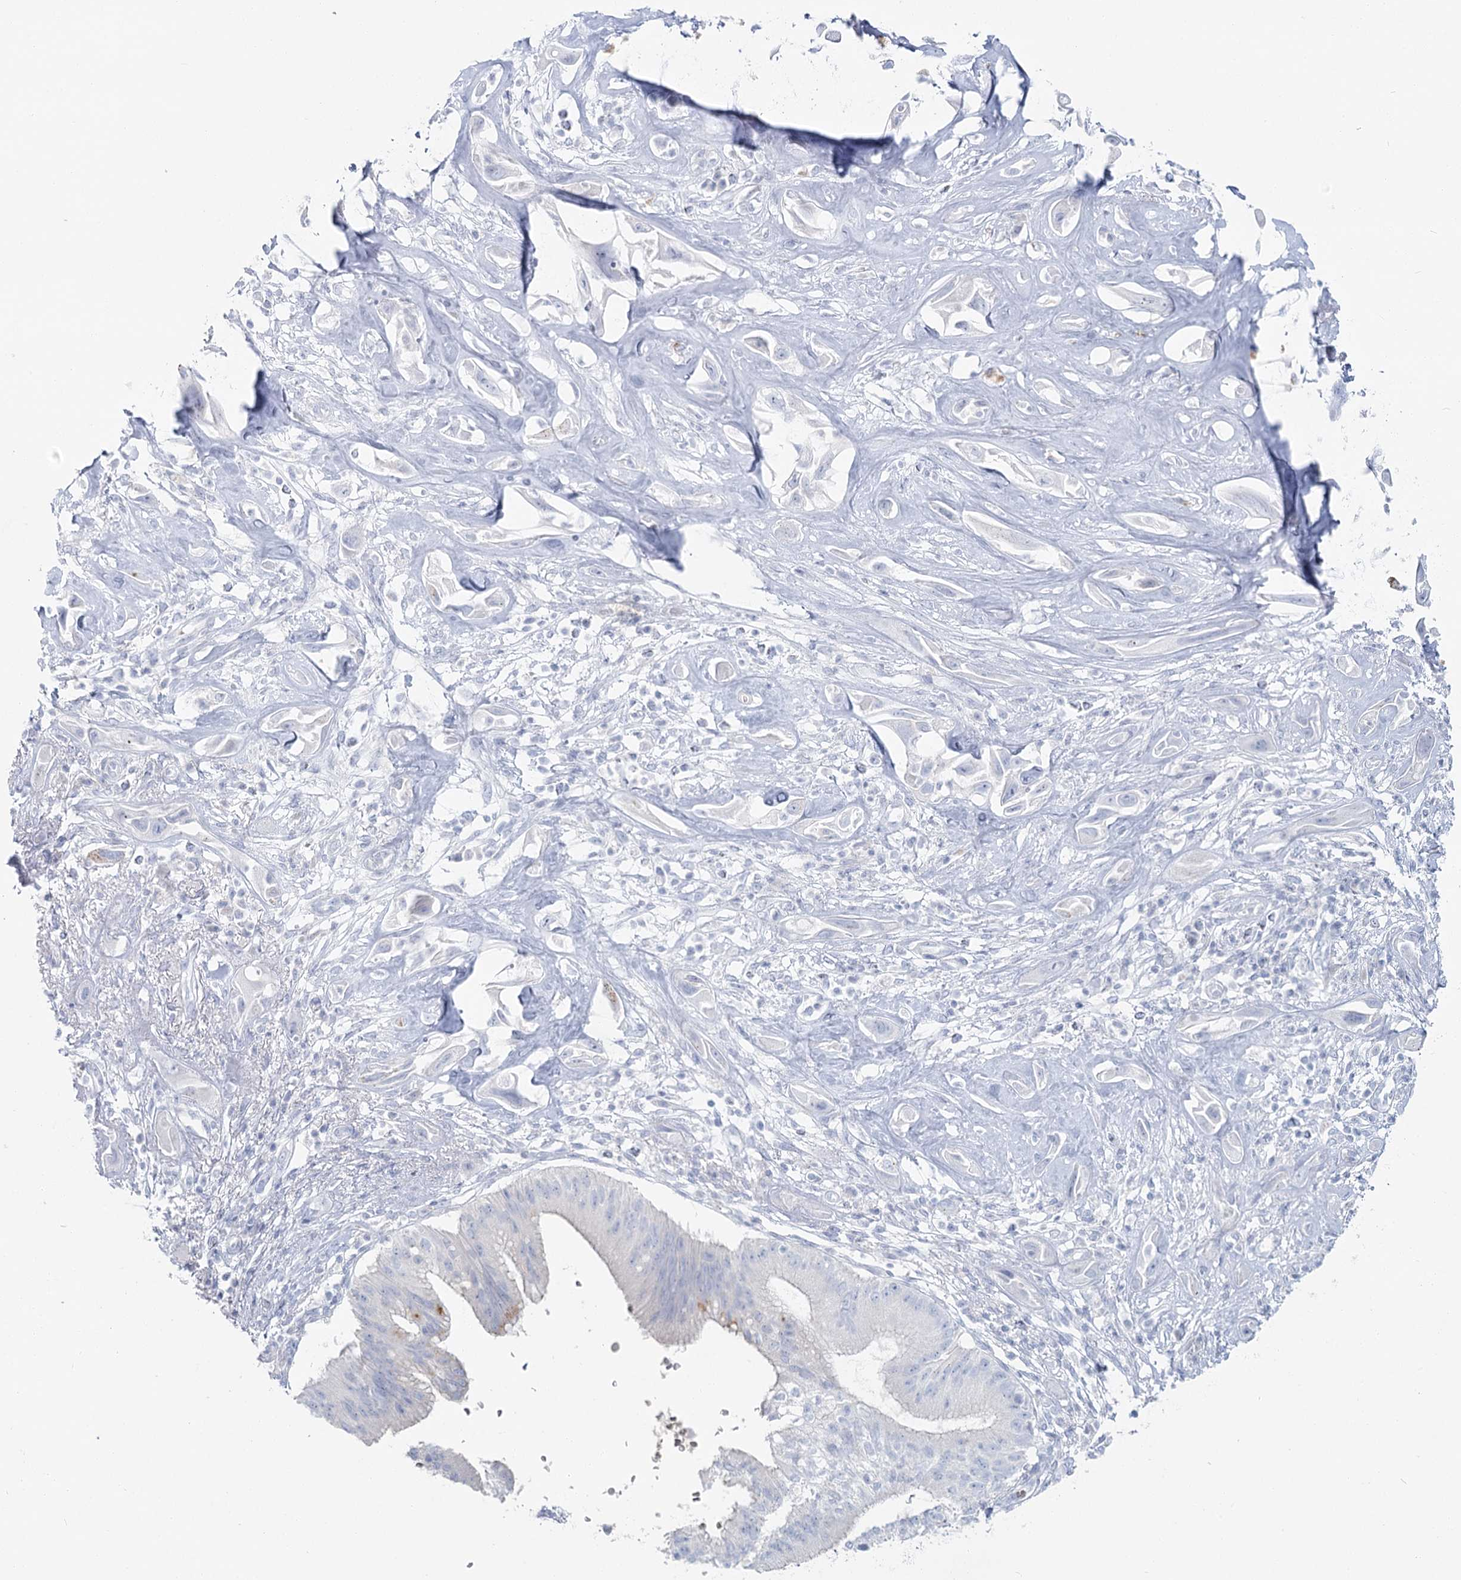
{"staining": {"intensity": "negative", "quantity": "none", "location": "none"}, "tissue": "pancreatic cancer", "cell_type": "Tumor cells", "image_type": "cancer", "snomed": [{"axis": "morphology", "description": "Adenocarcinoma, NOS"}, {"axis": "topography", "description": "Pancreas"}], "caption": "Pancreatic cancer (adenocarcinoma) was stained to show a protein in brown. There is no significant positivity in tumor cells.", "gene": "IFIT5", "patient": {"sex": "male", "age": 68}}